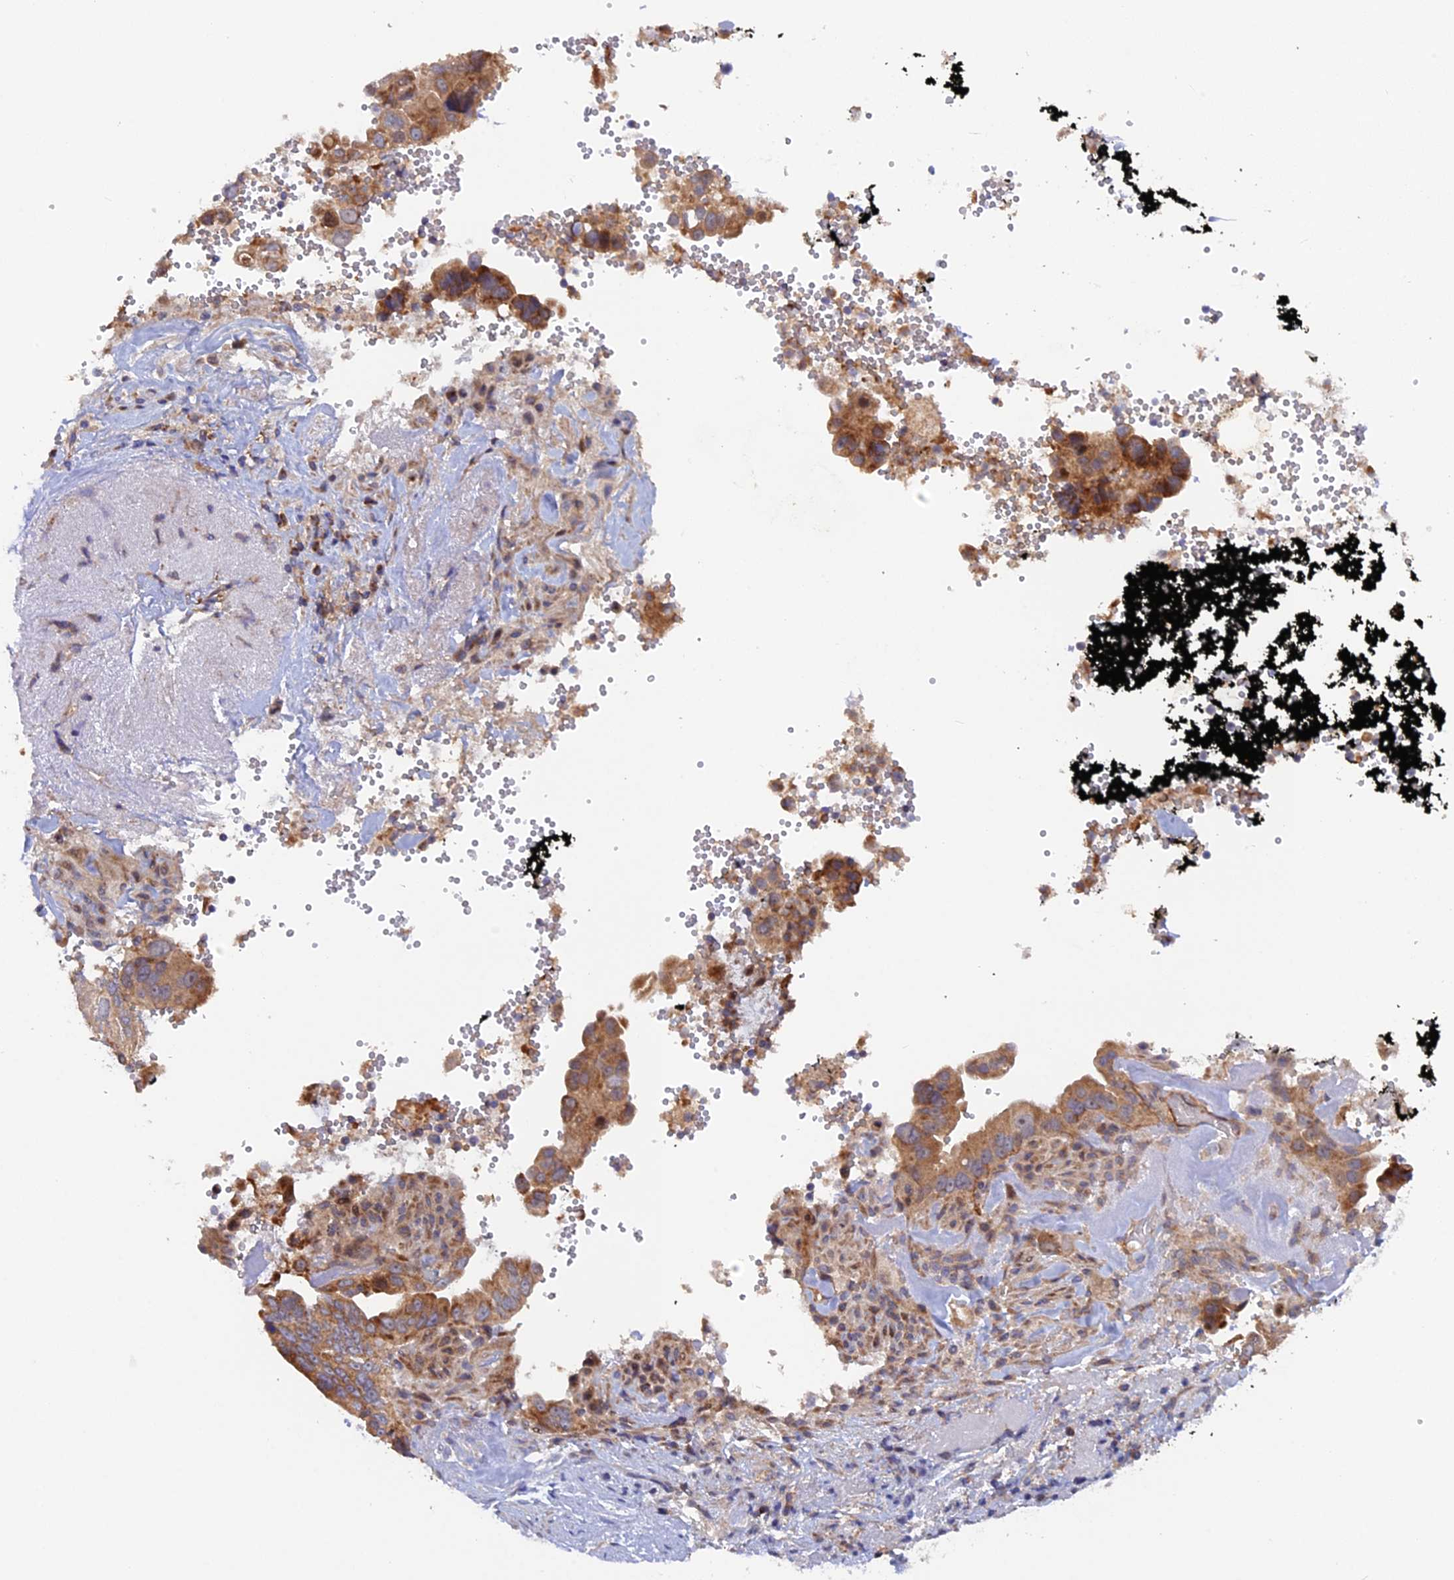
{"staining": {"intensity": "moderate", "quantity": ">75%", "location": "cytoplasmic/membranous"}, "tissue": "pancreatic cancer", "cell_type": "Tumor cells", "image_type": "cancer", "snomed": [{"axis": "morphology", "description": "Inflammation, NOS"}, {"axis": "morphology", "description": "Adenocarcinoma, NOS"}, {"axis": "topography", "description": "Pancreas"}], "caption": "Pancreatic adenocarcinoma stained with a brown dye exhibits moderate cytoplasmic/membranous positive expression in about >75% of tumor cells.", "gene": "FERMT1", "patient": {"sex": "female", "age": 56}}